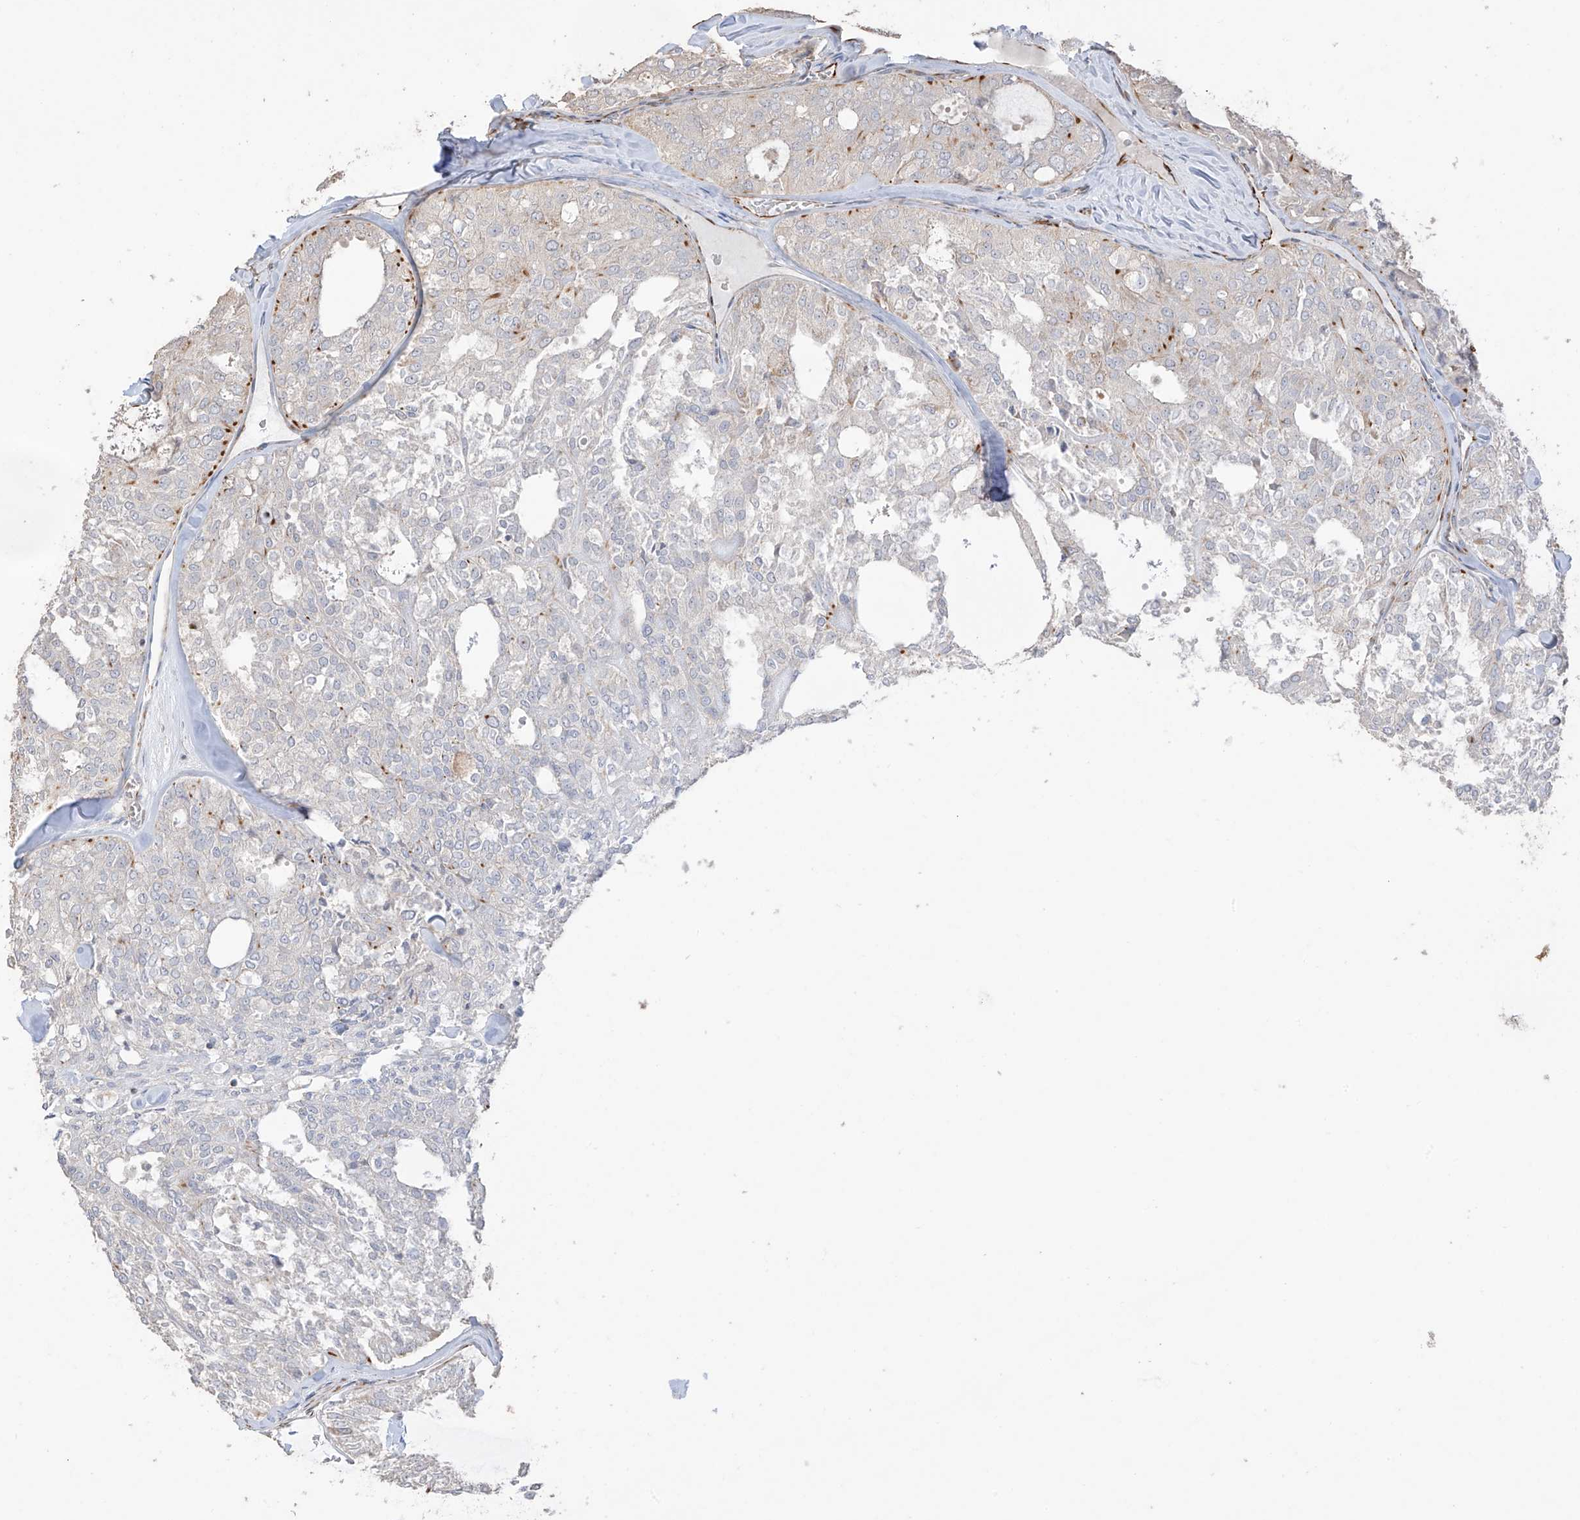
{"staining": {"intensity": "moderate", "quantity": "<25%", "location": "cytoplasmic/membranous"}, "tissue": "thyroid cancer", "cell_type": "Tumor cells", "image_type": "cancer", "snomed": [{"axis": "morphology", "description": "Follicular adenoma carcinoma, NOS"}, {"axis": "topography", "description": "Thyroid gland"}], "caption": "The immunohistochemical stain shows moderate cytoplasmic/membranous expression in tumor cells of follicular adenoma carcinoma (thyroid) tissue.", "gene": "DCDC2", "patient": {"sex": "male", "age": 75}}